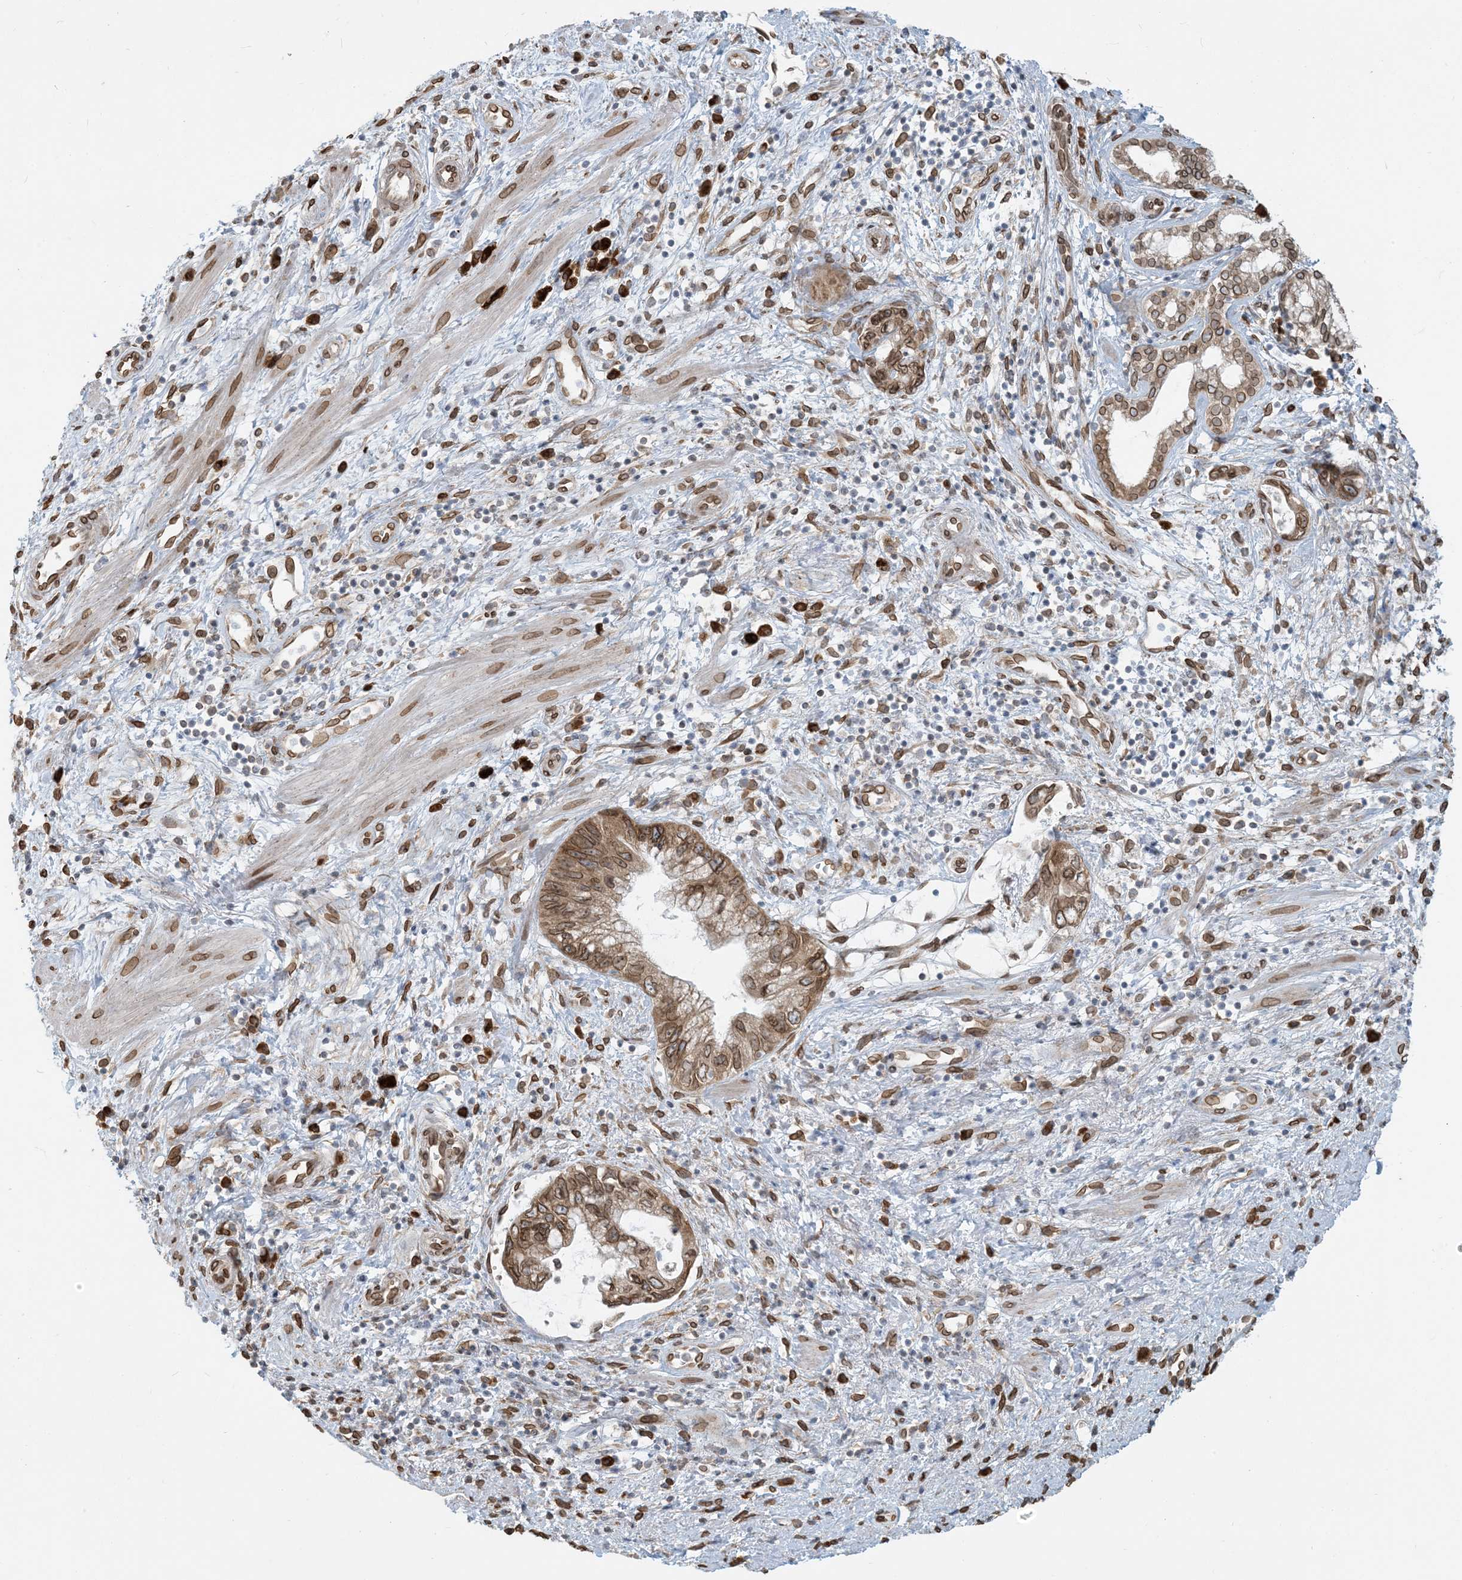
{"staining": {"intensity": "moderate", "quantity": ">75%", "location": "cytoplasmic/membranous,nuclear"}, "tissue": "pancreatic cancer", "cell_type": "Tumor cells", "image_type": "cancer", "snomed": [{"axis": "morphology", "description": "Adenocarcinoma, NOS"}, {"axis": "topography", "description": "Pancreas"}], "caption": "Immunohistochemical staining of pancreatic cancer reveals moderate cytoplasmic/membranous and nuclear protein positivity in approximately >75% of tumor cells.", "gene": "WWP1", "patient": {"sex": "female", "age": 73}}